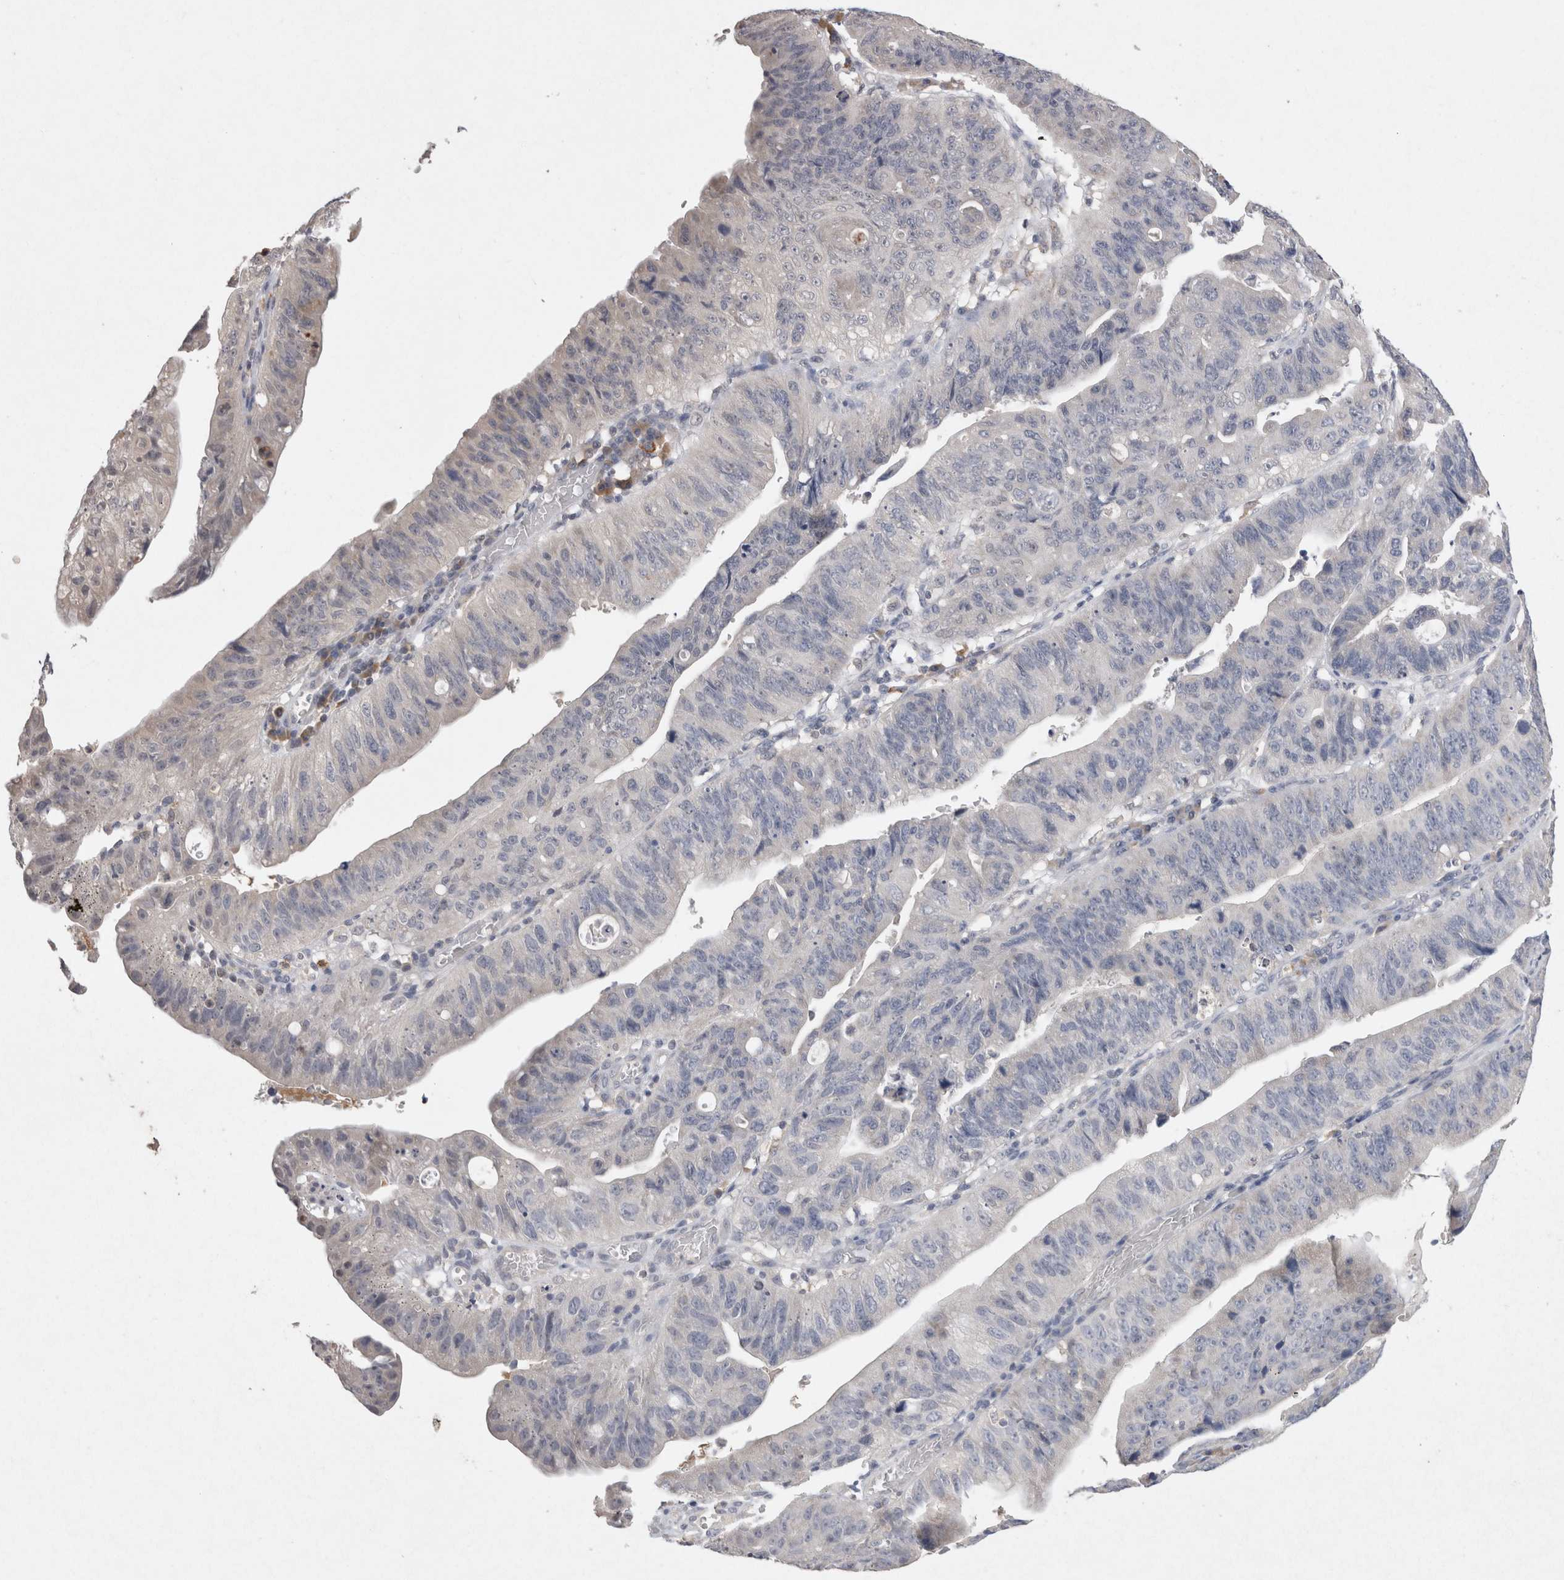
{"staining": {"intensity": "negative", "quantity": "none", "location": "none"}, "tissue": "stomach cancer", "cell_type": "Tumor cells", "image_type": "cancer", "snomed": [{"axis": "morphology", "description": "Adenocarcinoma, NOS"}, {"axis": "topography", "description": "Stomach"}], "caption": "Tumor cells are negative for protein expression in human stomach adenocarcinoma. The staining is performed using DAB brown chromogen with nuclei counter-stained in using hematoxylin.", "gene": "VSIG4", "patient": {"sex": "male", "age": 59}}